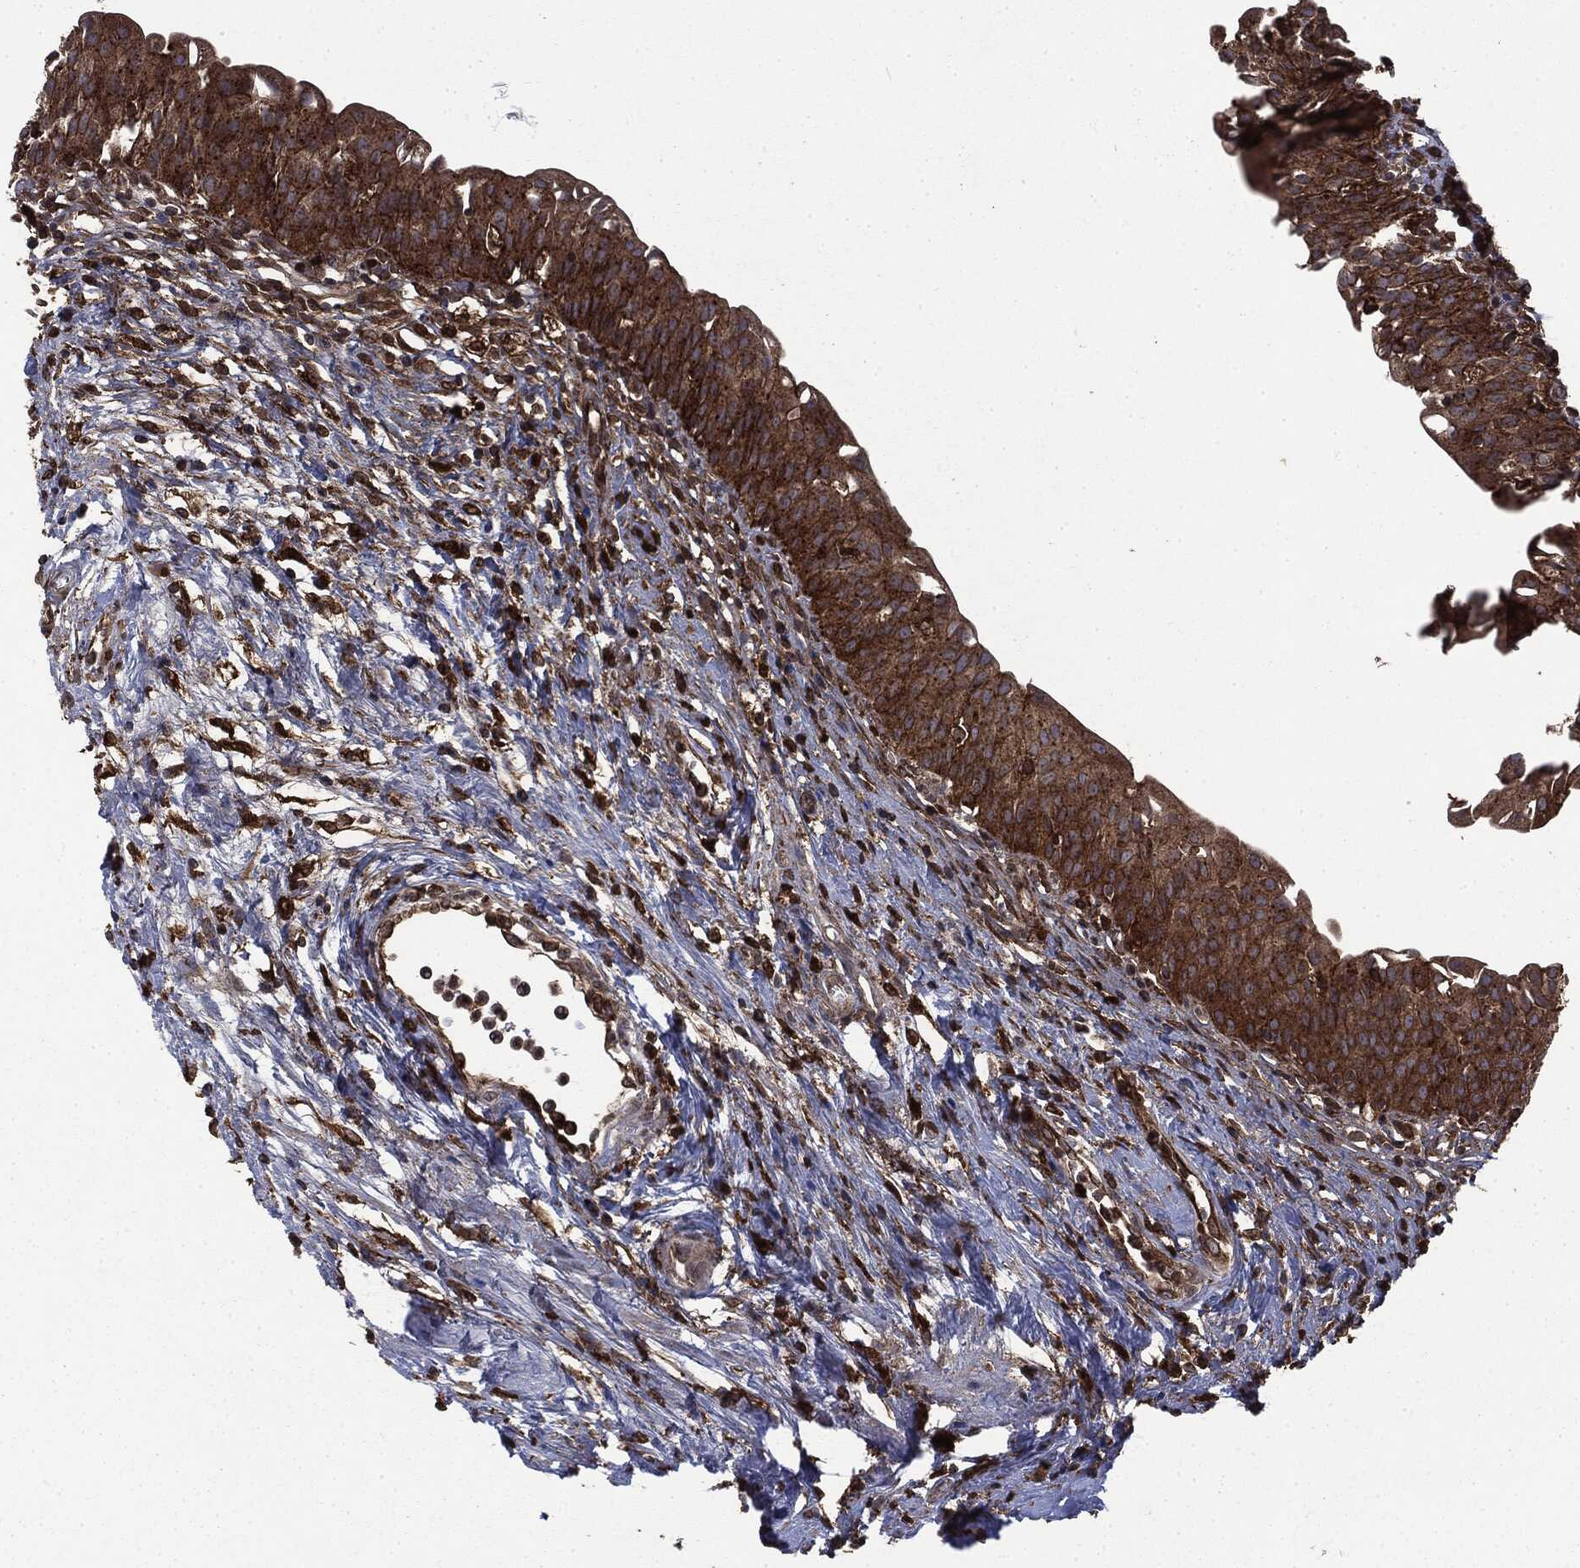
{"staining": {"intensity": "strong", "quantity": ">75%", "location": "cytoplasmic/membranous"}, "tissue": "urinary bladder", "cell_type": "Urothelial cells", "image_type": "normal", "snomed": [{"axis": "morphology", "description": "Normal tissue, NOS"}, {"axis": "topography", "description": "Urinary bladder"}], "caption": "An image of urinary bladder stained for a protein exhibits strong cytoplasmic/membranous brown staining in urothelial cells.", "gene": "SNX5", "patient": {"sex": "male", "age": 76}}